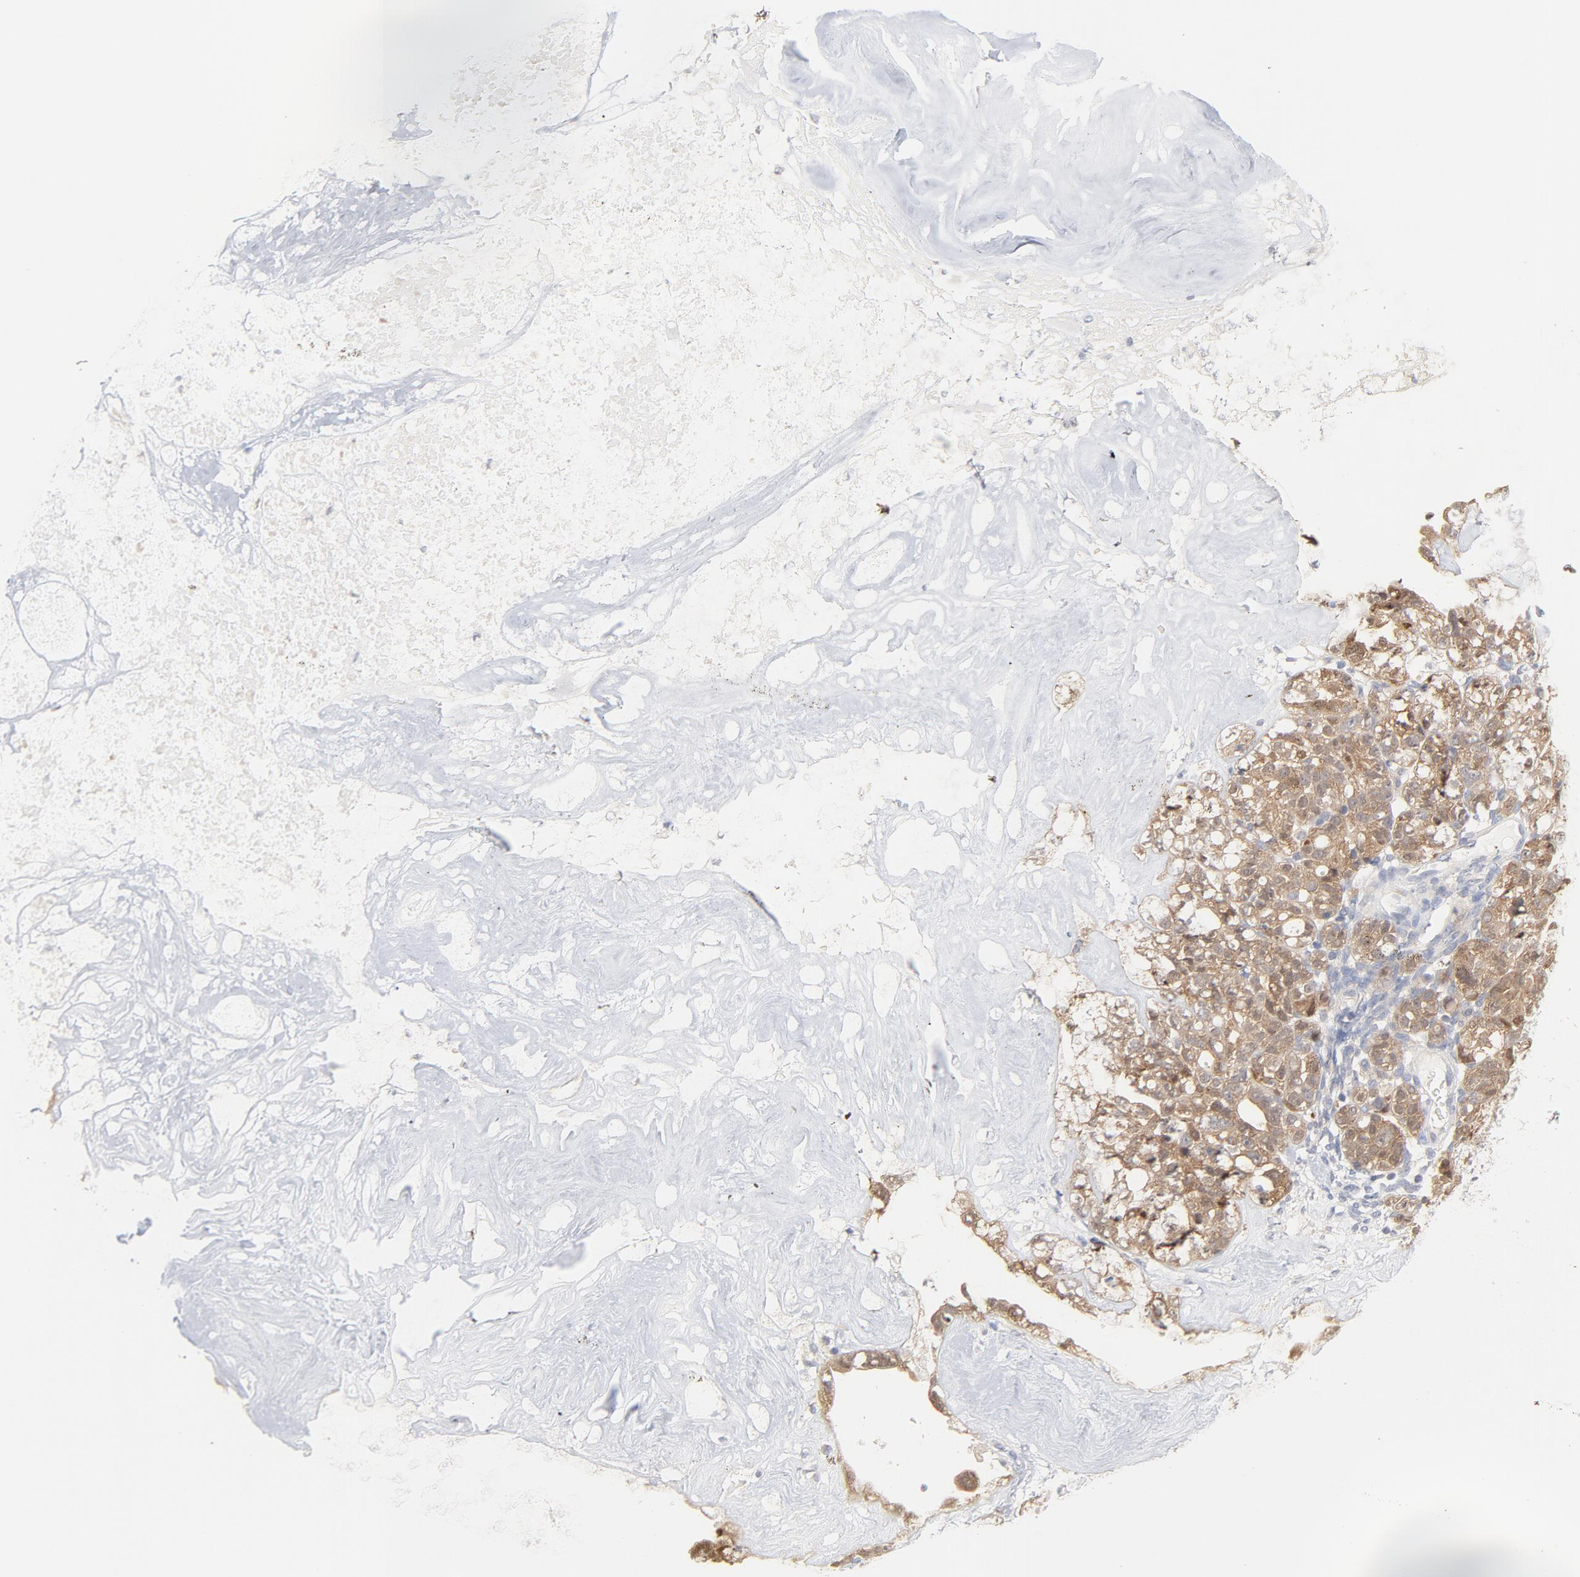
{"staining": {"intensity": "weak", "quantity": ">75%", "location": "cytoplasmic/membranous"}, "tissue": "ovarian cancer", "cell_type": "Tumor cells", "image_type": "cancer", "snomed": [{"axis": "morphology", "description": "Cystadenocarcinoma, serous, NOS"}, {"axis": "topography", "description": "Ovary"}], "caption": "A low amount of weak cytoplasmic/membranous staining is appreciated in approximately >75% of tumor cells in serous cystadenocarcinoma (ovarian) tissue.", "gene": "UBL4A", "patient": {"sex": "female", "age": 66}}